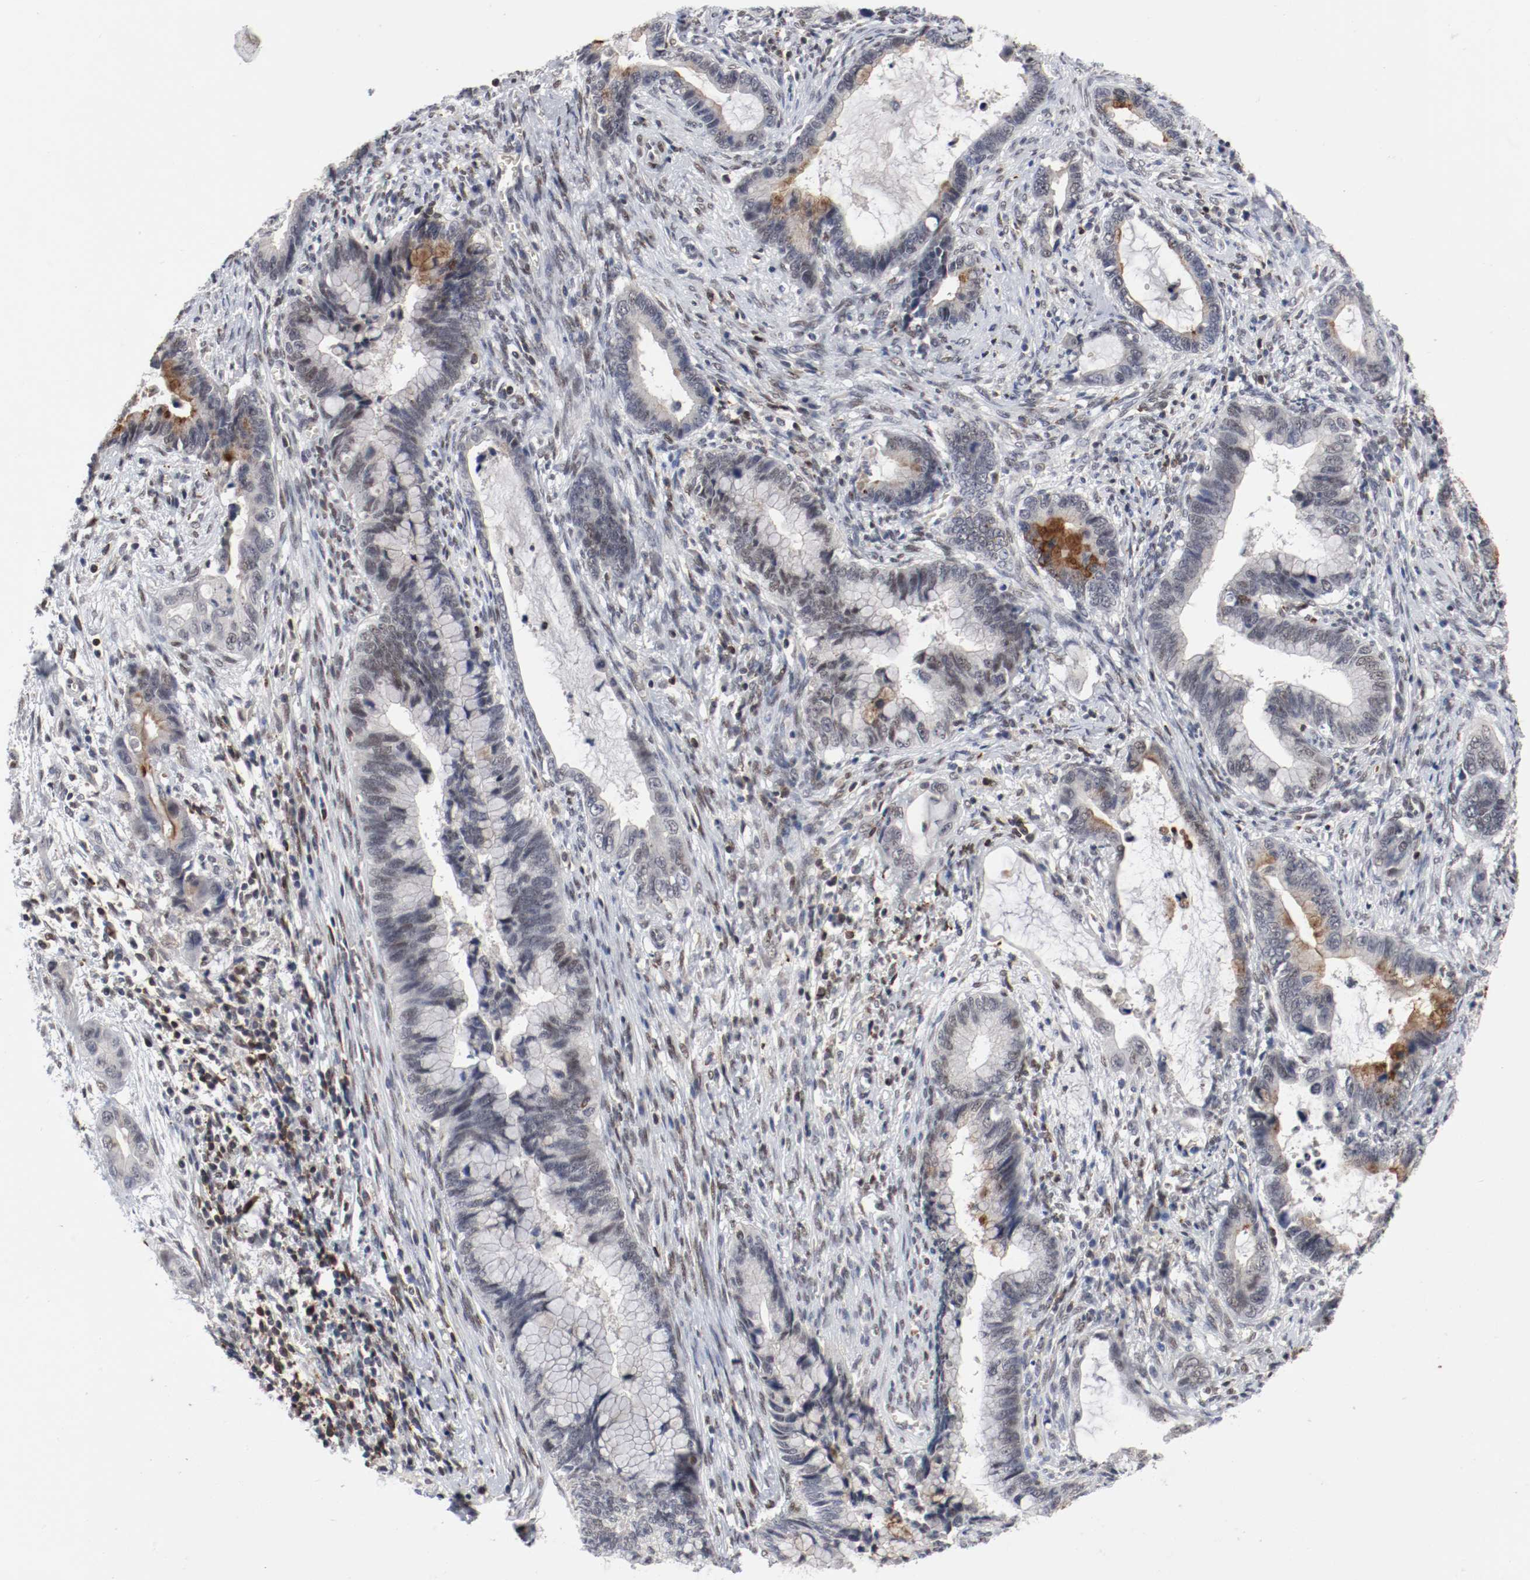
{"staining": {"intensity": "strong", "quantity": "25%-75%", "location": "cytoplasmic/membranous"}, "tissue": "cervical cancer", "cell_type": "Tumor cells", "image_type": "cancer", "snomed": [{"axis": "morphology", "description": "Adenocarcinoma, NOS"}, {"axis": "topography", "description": "Cervix"}], "caption": "Cervical adenocarcinoma stained for a protein exhibits strong cytoplasmic/membranous positivity in tumor cells.", "gene": "JUND", "patient": {"sex": "female", "age": 44}}